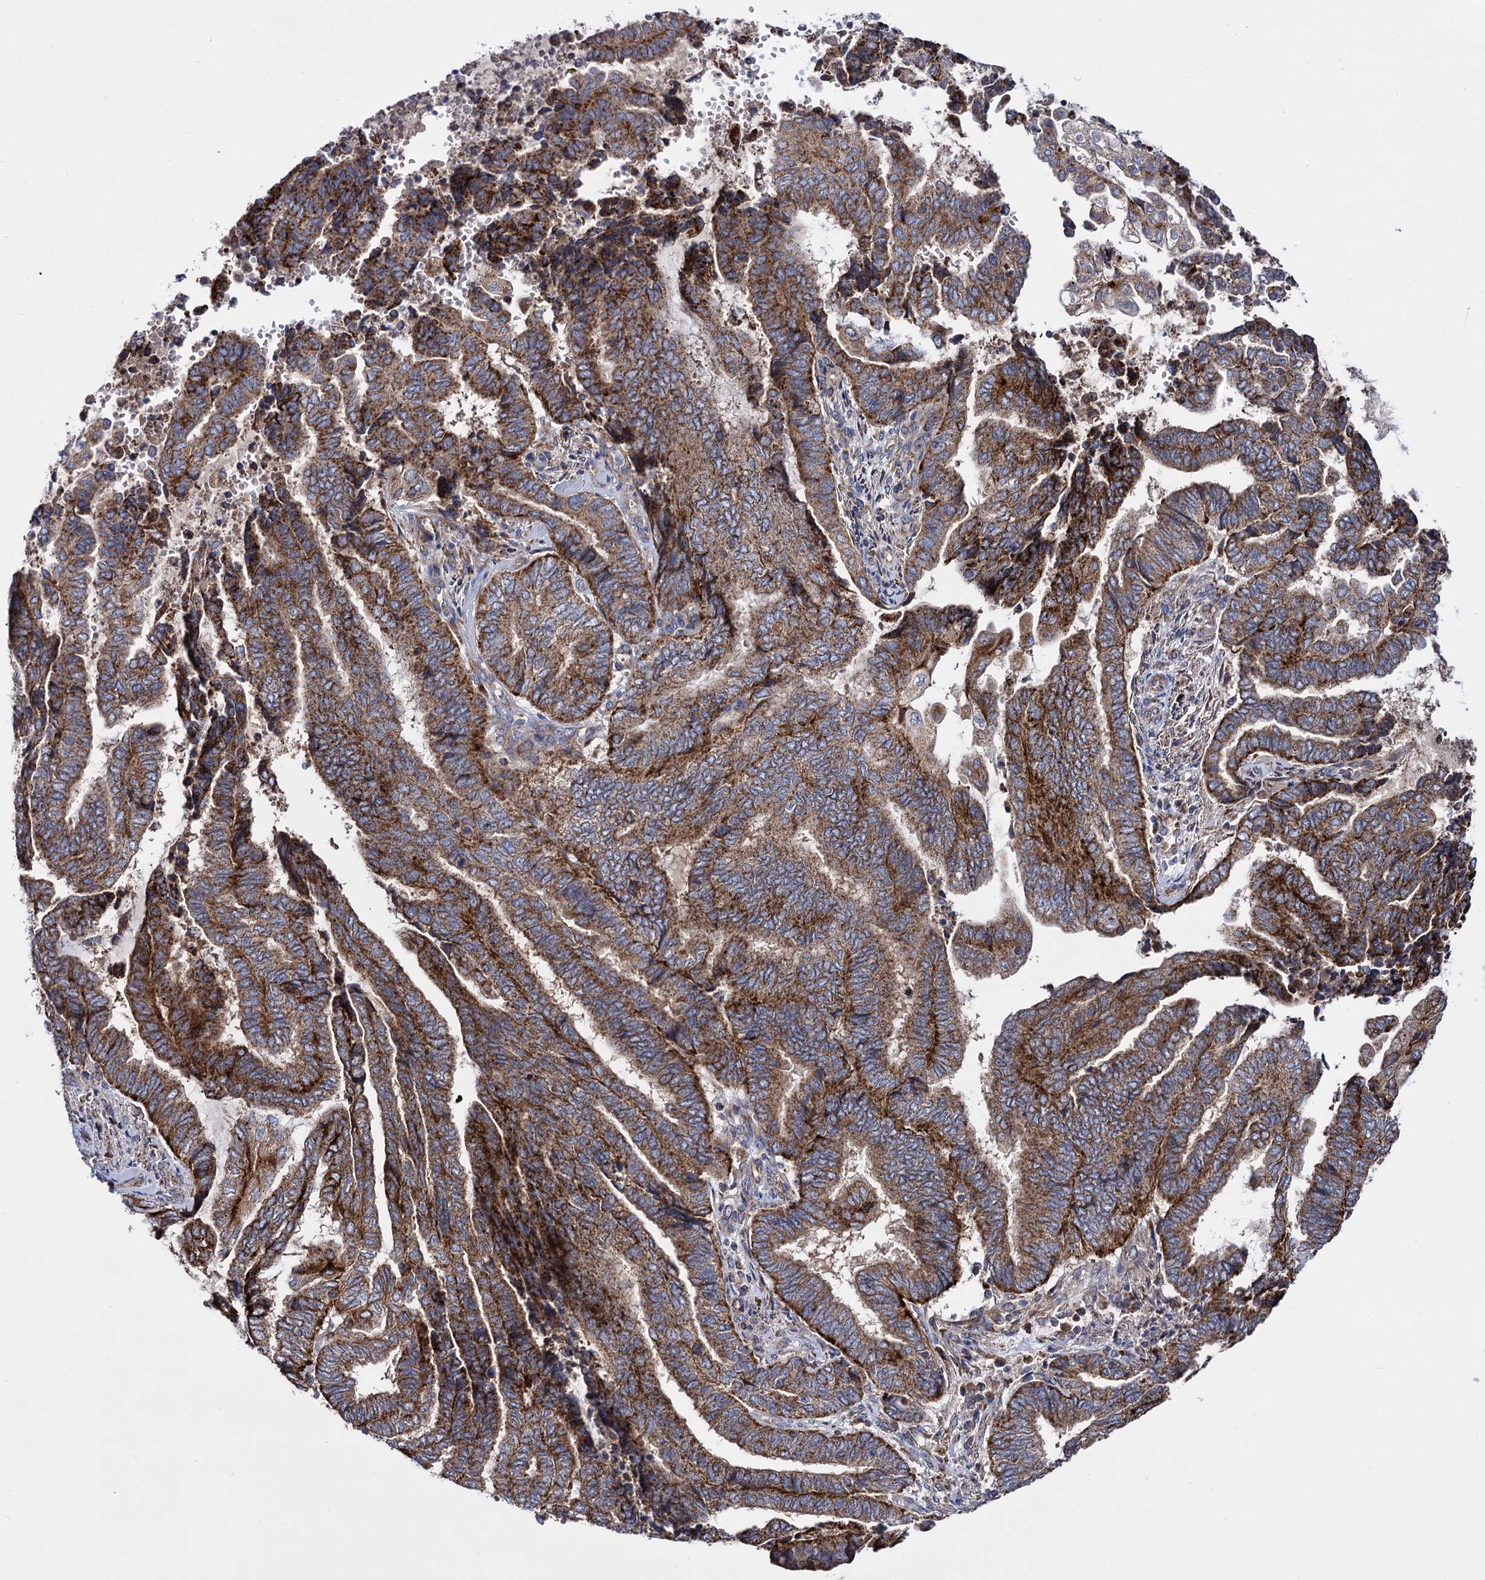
{"staining": {"intensity": "strong", "quantity": ">75%", "location": "cytoplasmic/membranous"}, "tissue": "endometrial cancer", "cell_type": "Tumor cells", "image_type": "cancer", "snomed": [{"axis": "morphology", "description": "Adenocarcinoma, NOS"}, {"axis": "topography", "description": "Uterus"}, {"axis": "topography", "description": "Endometrium"}], "caption": "Endometrial adenocarcinoma stained for a protein reveals strong cytoplasmic/membranous positivity in tumor cells. The staining was performed using DAB, with brown indicating positive protein expression. Nuclei are stained blue with hematoxylin.", "gene": "IQCH", "patient": {"sex": "female", "age": 70}}